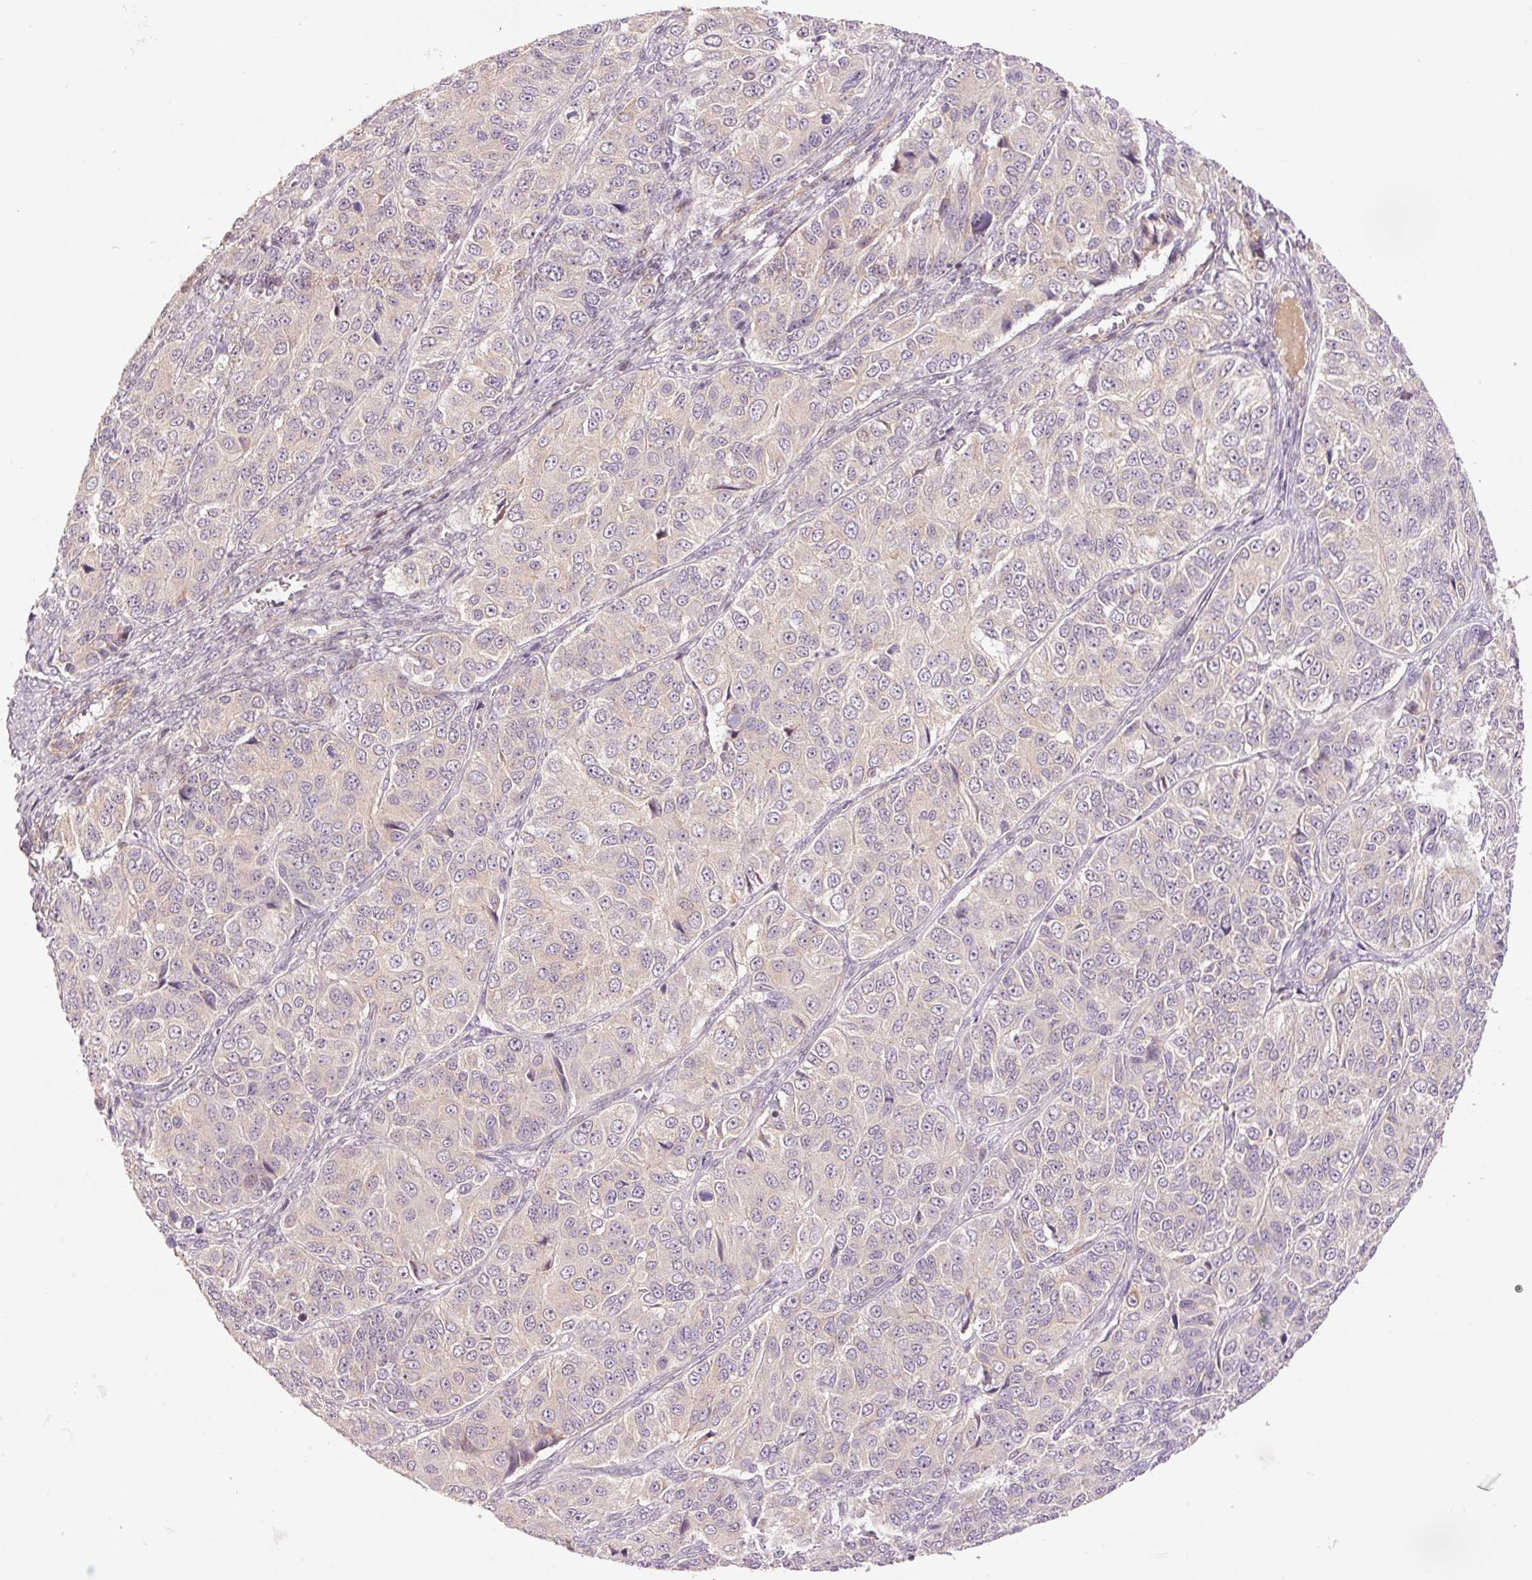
{"staining": {"intensity": "negative", "quantity": "none", "location": "none"}, "tissue": "ovarian cancer", "cell_type": "Tumor cells", "image_type": "cancer", "snomed": [{"axis": "morphology", "description": "Carcinoma, endometroid"}, {"axis": "topography", "description": "Ovary"}], "caption": "DAB immunohistochemical staining of ovarian endometroid carcinoma shows no significant expression in tumor cells.", "gene": "SLC29A3", "patient": {"sex": "female", "age": 51}}